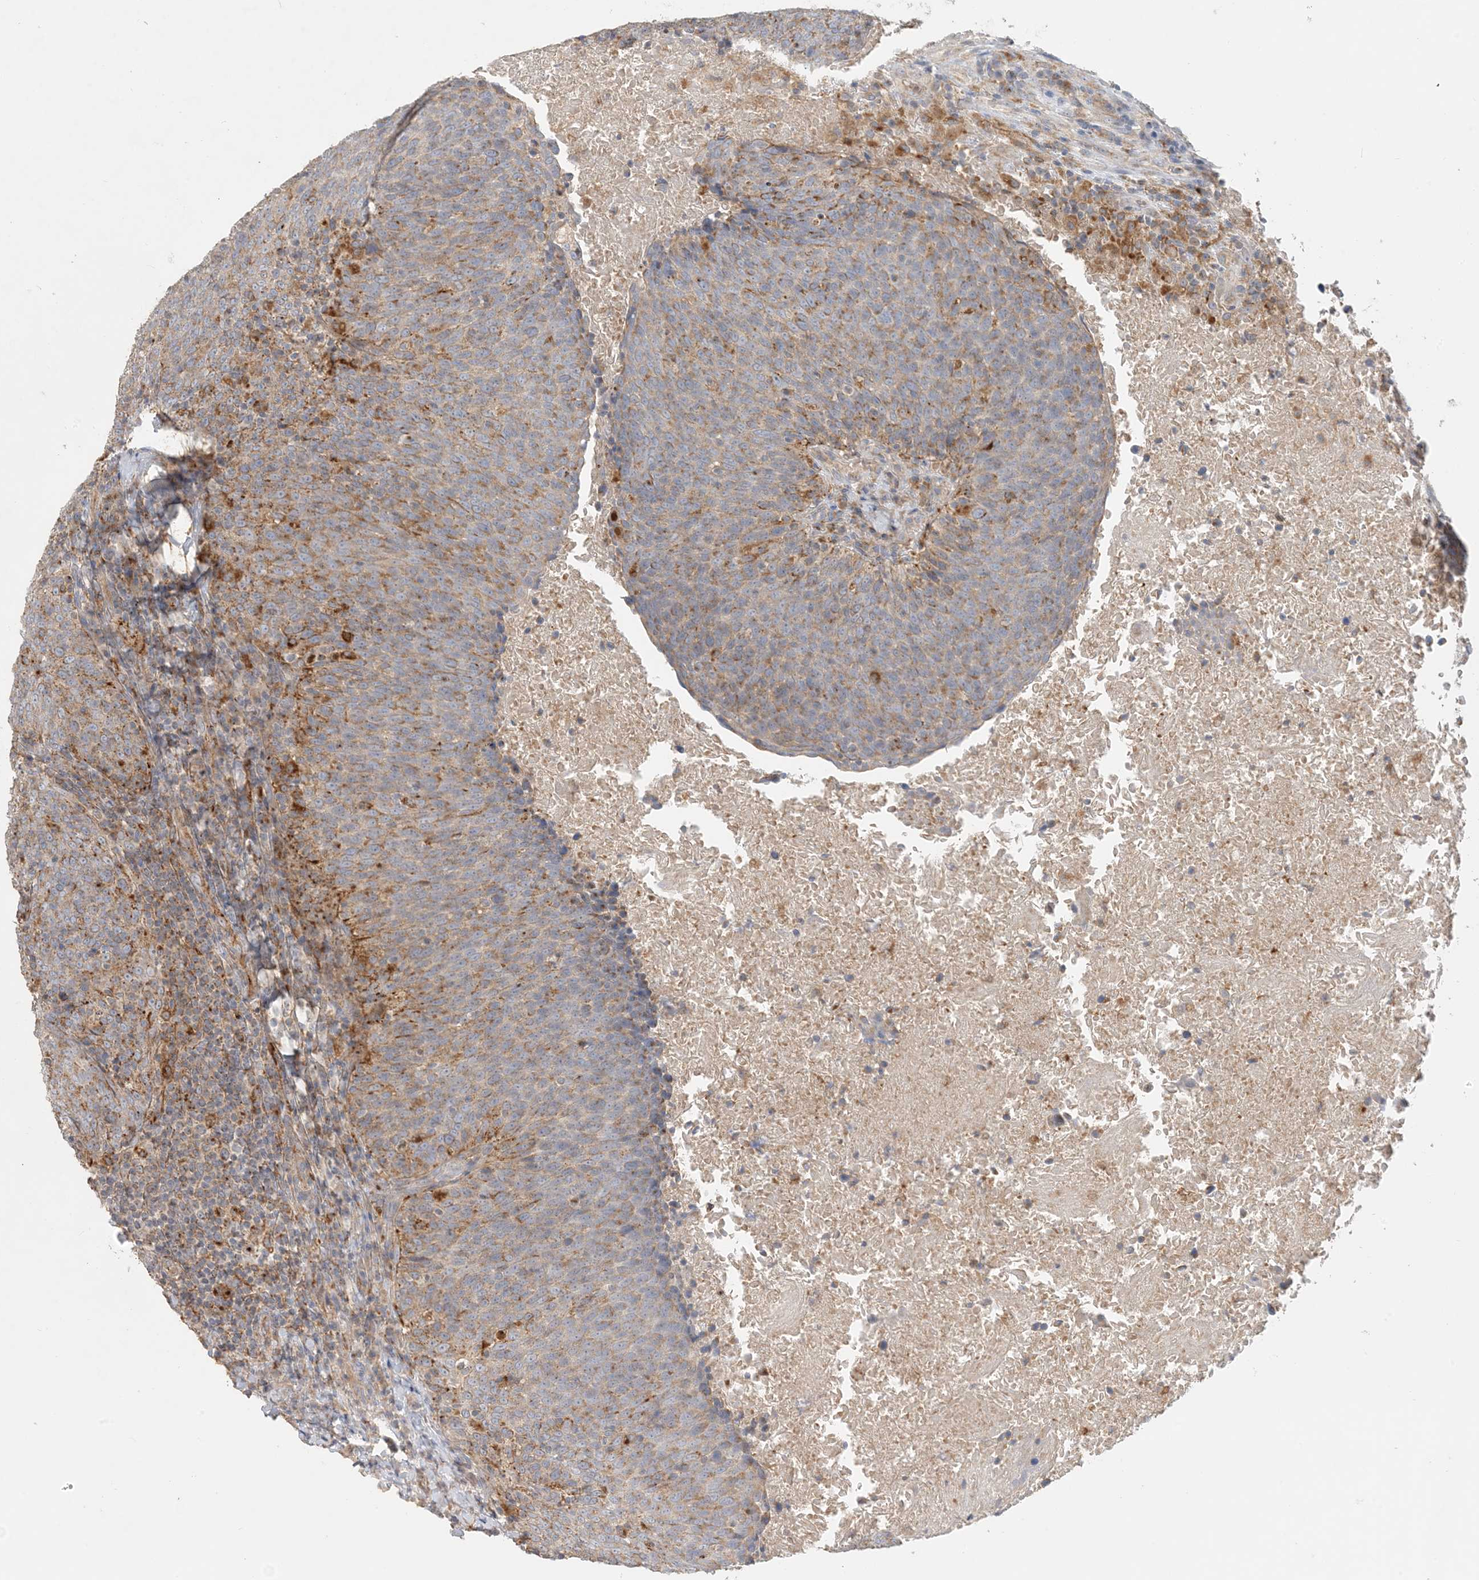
{"staining": {"intensity": "moderate", "quantity": ">75%", "location": "cytoplasmic/membranous"}, "tissue": "head and neck cancer", "cell_type": "Tumor cells", "image_type": "cancer", "snomed": [{"axis": "morphology", "description": "Squamous cell carcinoma, NOS"}, {"axis": "morphology", "description": "Squamous cell carcinoma, metastatic, NOS"}, {"axis": "topography", "description": "Lymph node"}, {"axis": "topography", "description": "Head-Neck"}], "caption": "Protein expression by immunohistochemistry displays moderate cytoplasmic/membranous positivity in approximately >75% of tumor cells in head and neck squamous cell carcinoma. (Stains: DAB in brown, nuclei in blue, Microscopy: brightfield microscopy at high magnification).", "gene": "SPPL2A", "patient": {"sex": "male", "age": 62}}